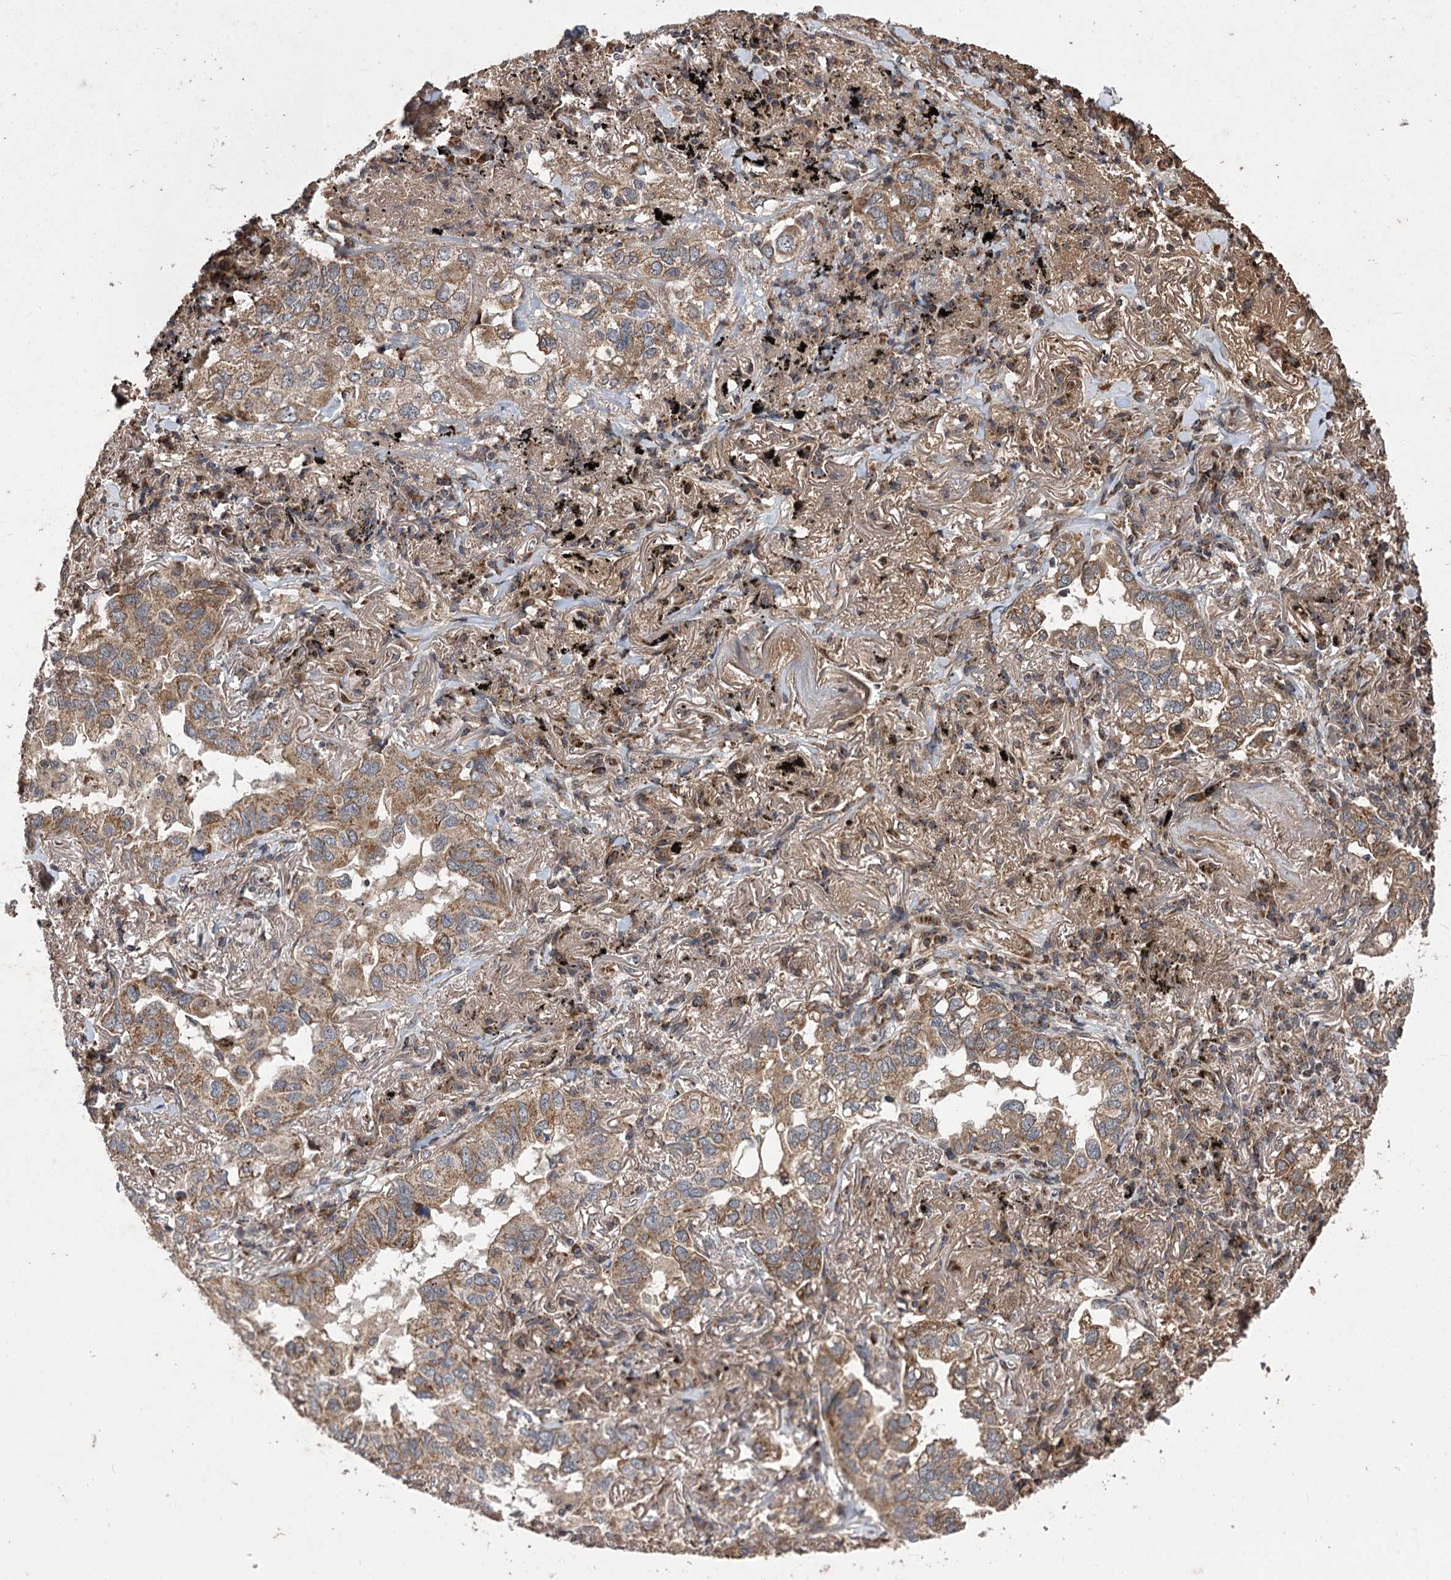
{"staining": {"intensity": "moderate", "quantity": ">75%", "location": "cytoplasmic/membranous"}, "tissue": "lung cancer", "cell_type": "Tumor cells", "image_type": "cancer", "snomed": [{"axis": "morphology", "description": "Adenocarcinoma, NOS"}, {"axis": "topography", "description": "Lung"}], "caption": "Brown immunohistochemical staining in adenocarcinoma (lung) exhibits moderate cytoplasmic/membranous staining in approximately >75% of tumor cells. Immunohistochemistry stains the protein of interest in brown and the nuclei are stained blue.", "gene": "RASSF3", "patient": {"sex": "male", "age": 65}}